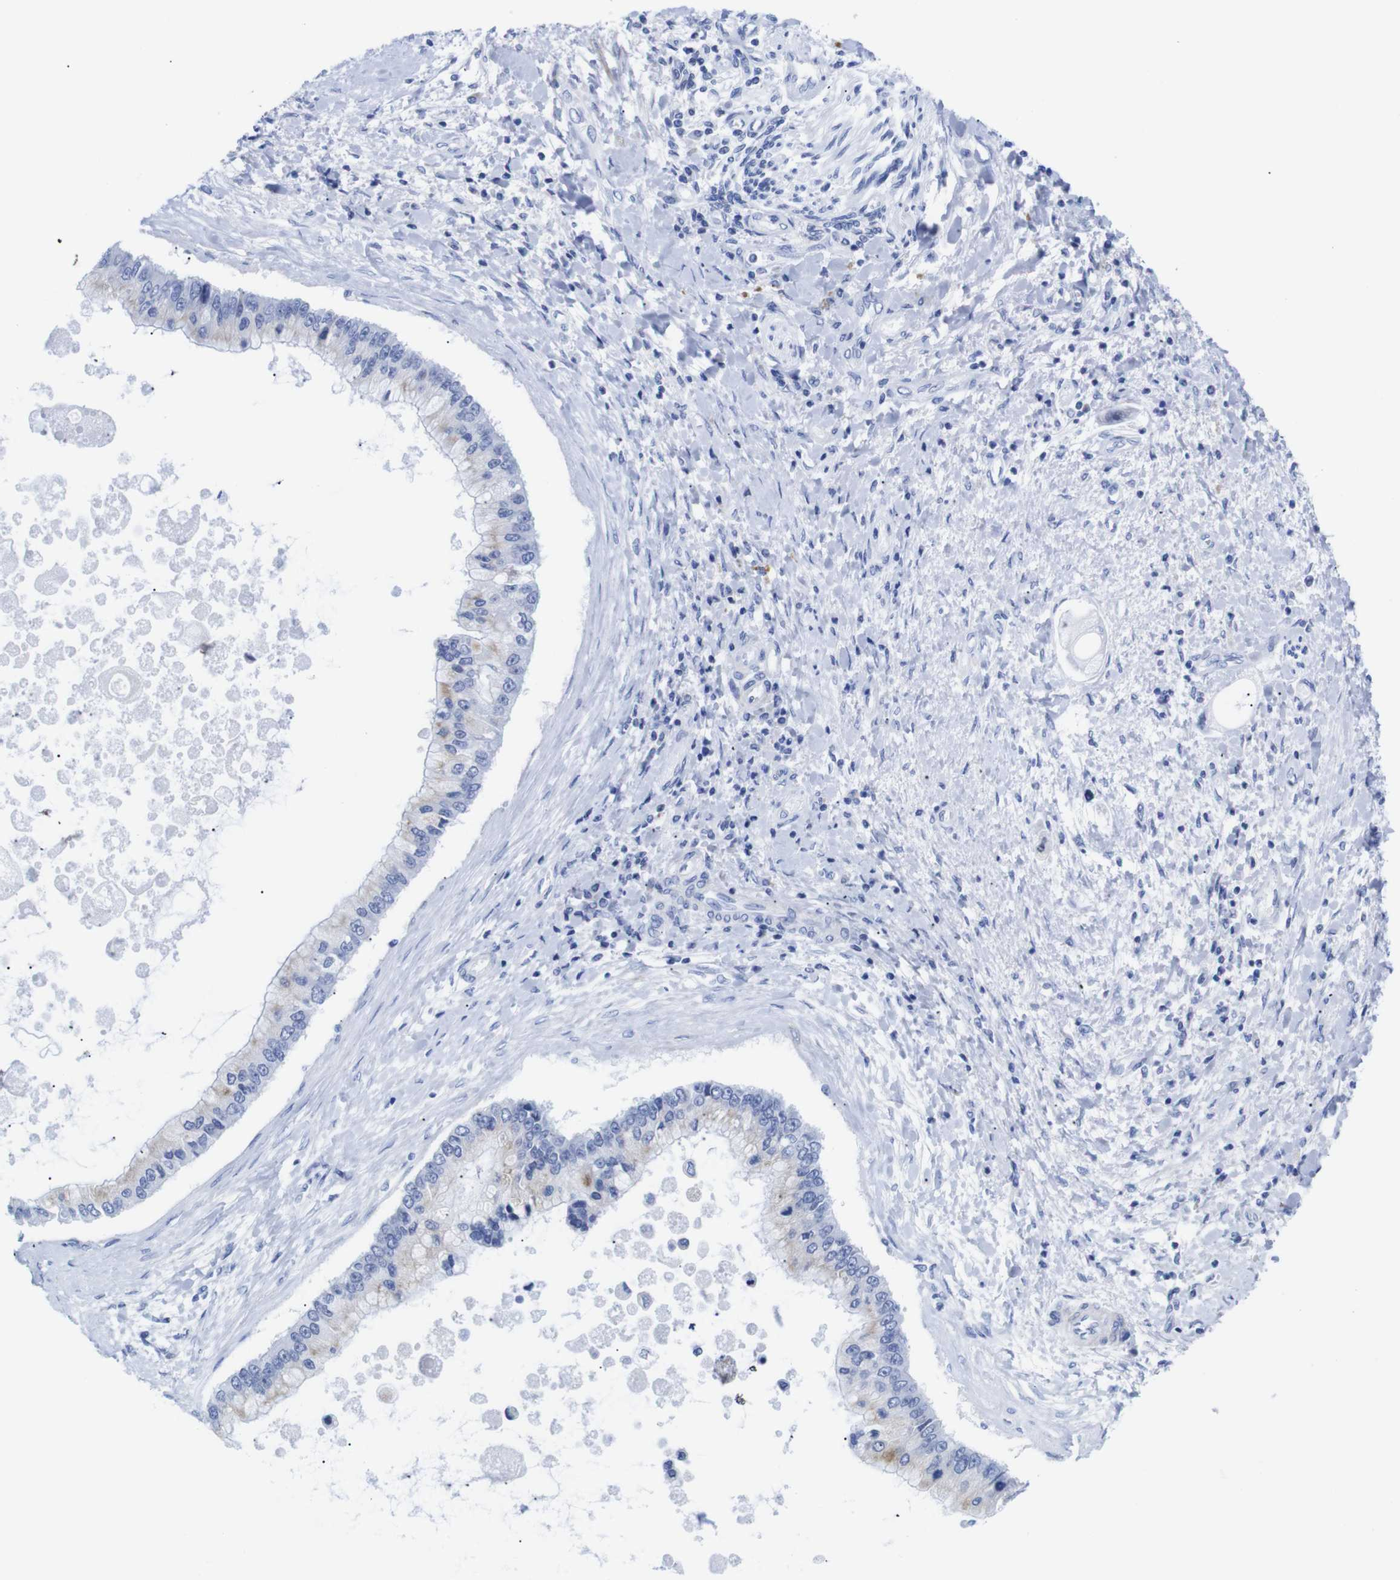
{"staining": {"intensity": "weak", "quantity": "<25%", "location": "cytoplasmic/membranous"}, "tissue": "liver cancer", "cell_type": "Tumor cells", "image_type": "cancer", "snomed": [{"axis": "morphology", "description": "Cholangiocarcinoma"}, {"axis": "topography", "description": "Liver"}], "caption": "Immunohistochemical staining of liver cancer (cholangiocarcinoma) reveals no significant expression in tumor cells.", "gene": "LRRC55", "patient": {"sex": "male", "age": 50}}